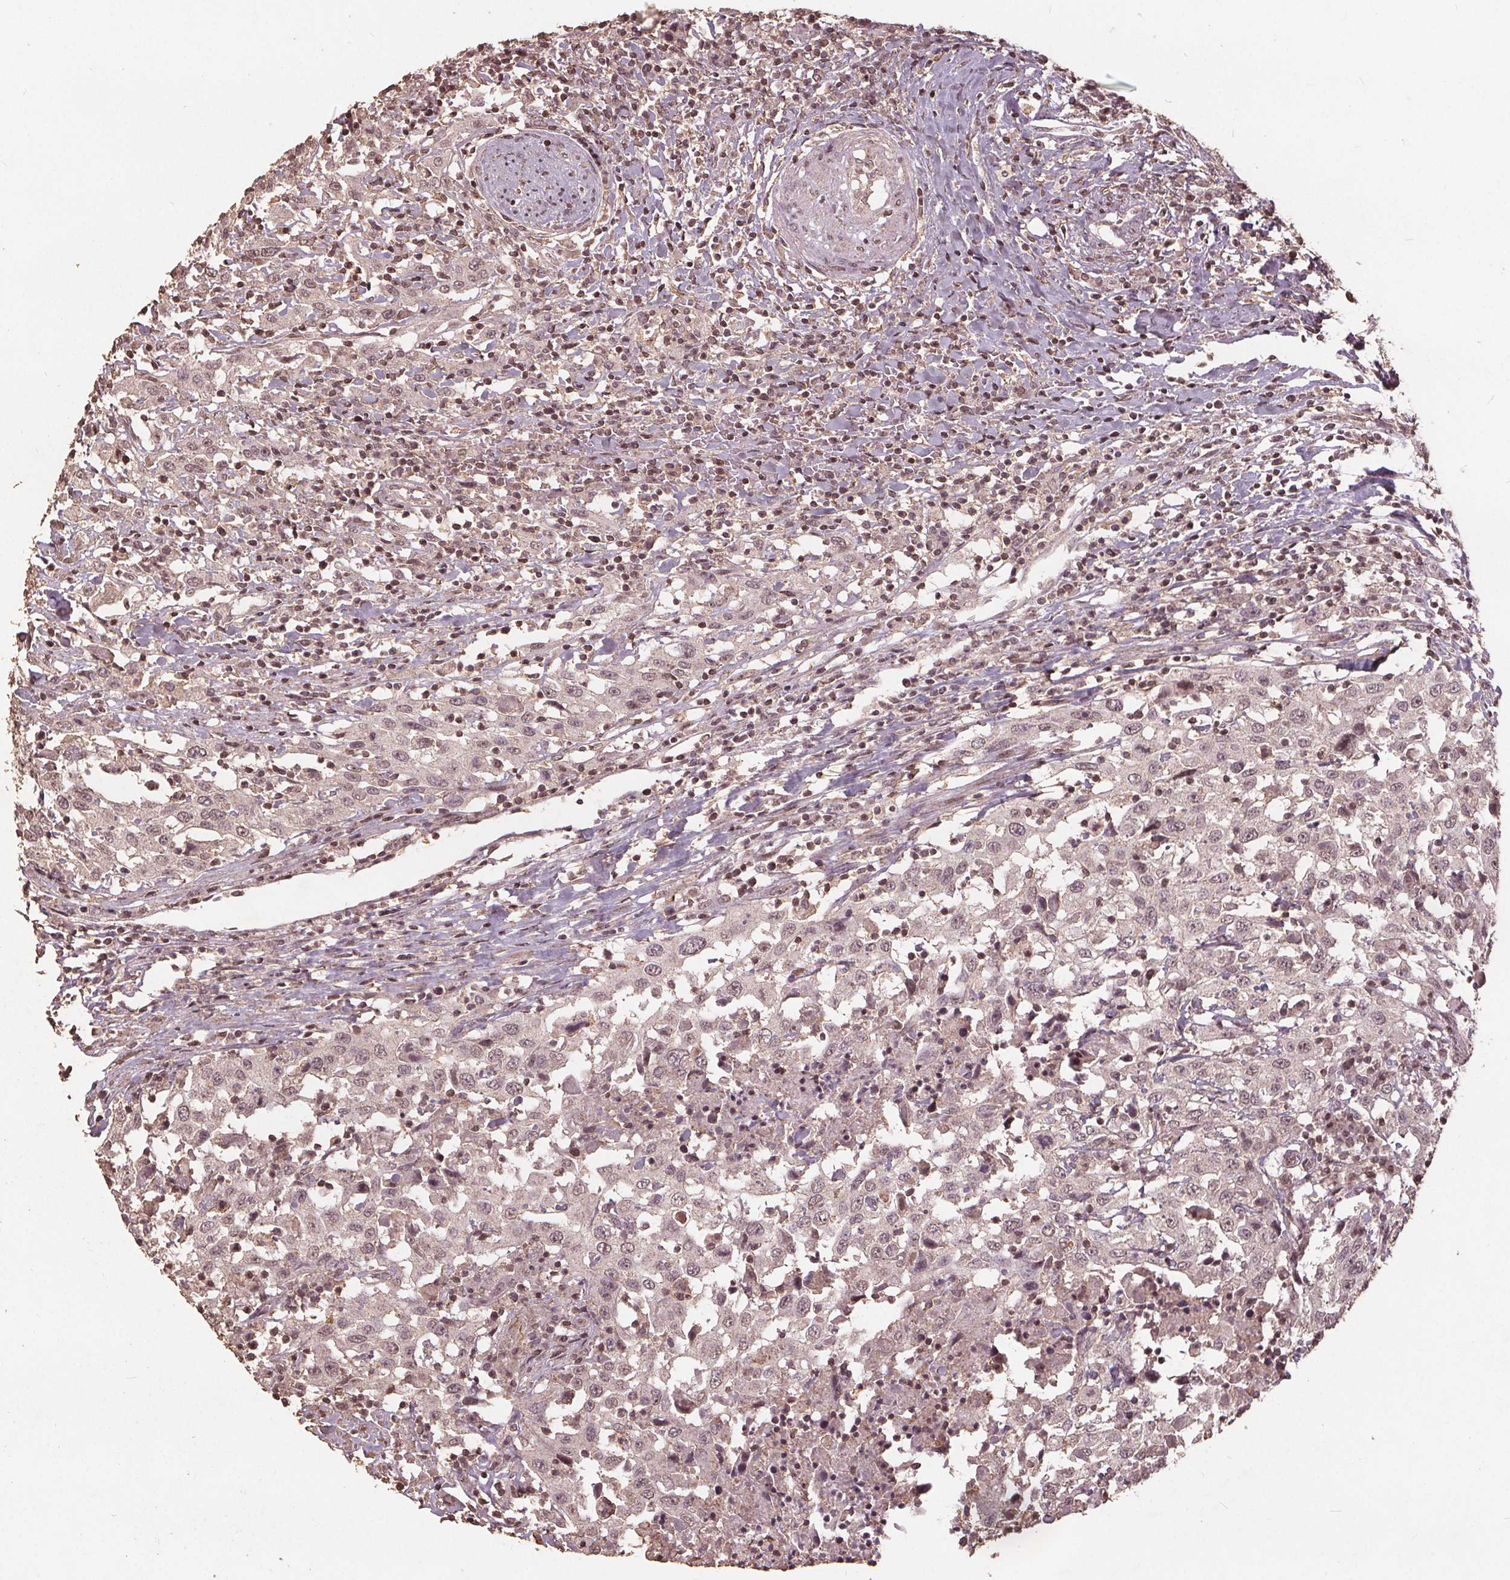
{"staining": {"intensity": "weak", "quantity": ">75%", "location": "nuclear"}, "tissue": "urothelial cancer", "cell_type": "Tumor cells", "image_type": "cancer", "snomed": [{"axis": "morphology", "description": "Urothelial carcinoma, High grade"}, {"axis": "topography", "description": "Urinary bladder"}], "caption": "An image of urothelial carcinoma (high-grade) stained for a protein shows weak nuclear brown staining in tumor cells.", "gene": "DSG3", "patient": {"sex": "male", "age": 61}}